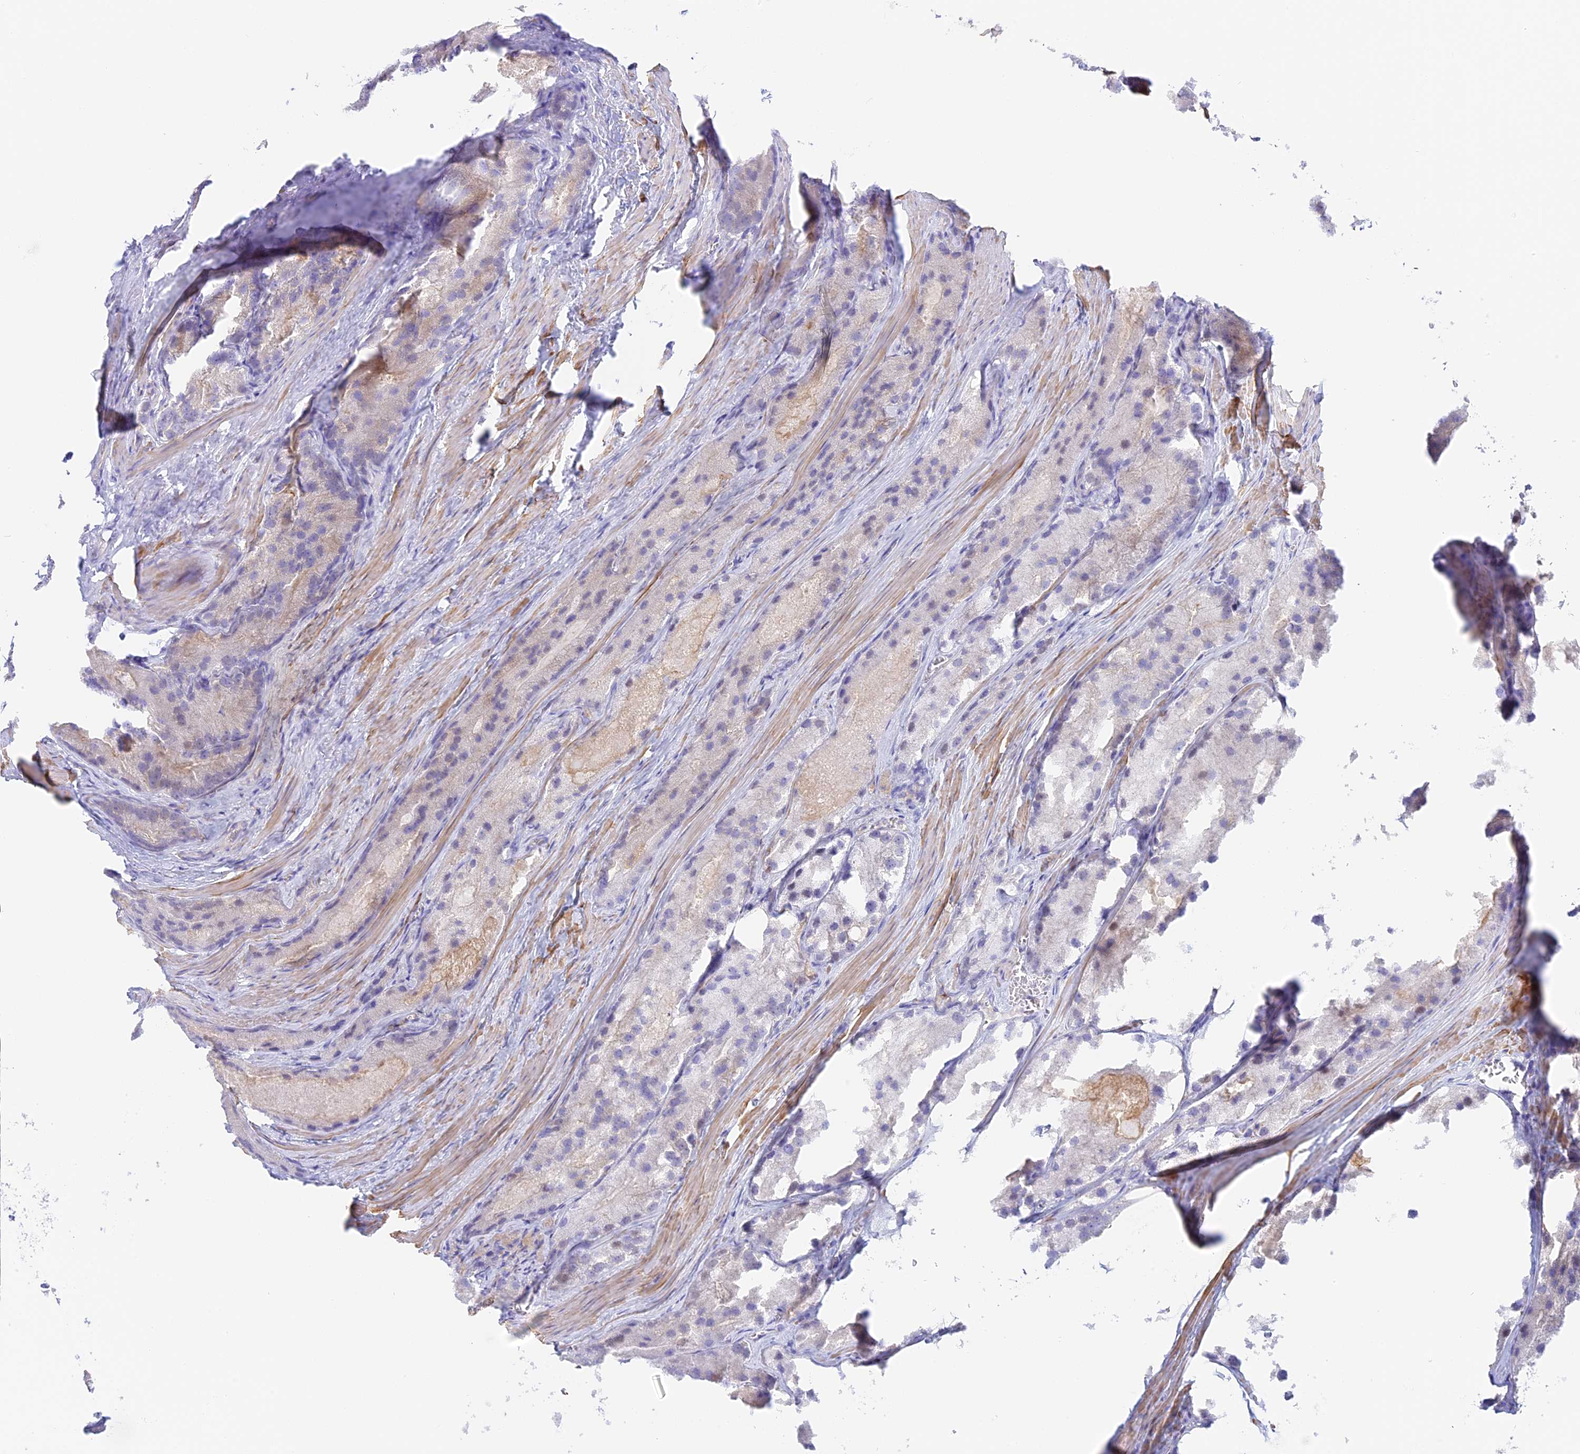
{"staining": {"intensity": "negative", "quantity": "none", "location": "none"}, "tissue": "prostate cancer", "cell_type": "Tumor cells", "image_type": "cancer", "snomed": [{"axis": "morphology", "description": "Adenocarcinoma, Low grade"}, {"axis": "topography", "description": "Prostate"}], "caption": "A photomicrograph of prostate low-grade adenocarcinoma stained for a protein reveals no brown staining in tumor cells.", "gene": "HOMER3", "patient": {"sex": "male", "age": 69}}